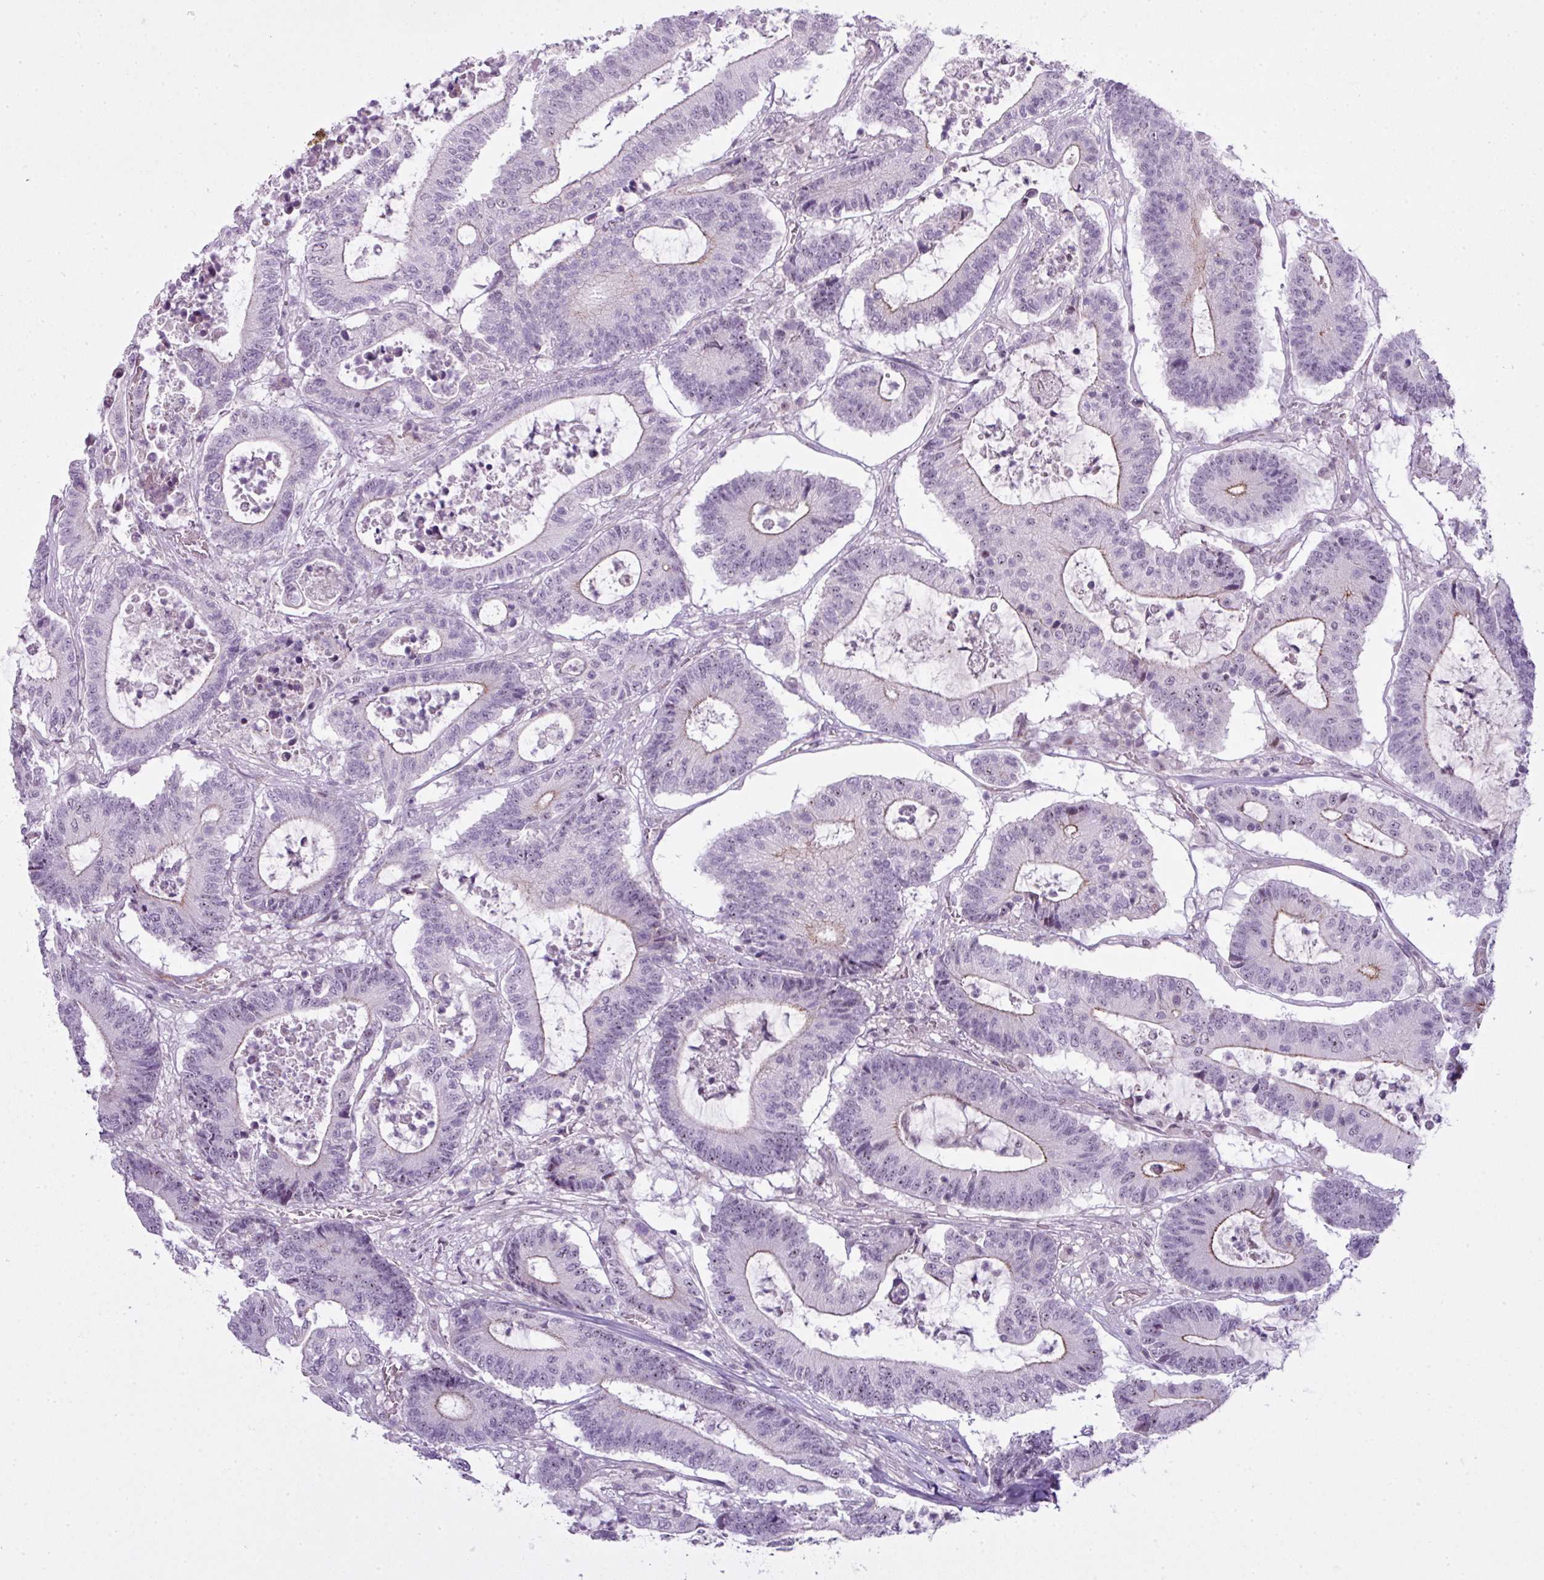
{"staining": {"intensity": "negative", "quantity": "none", "location": "none"}, "tissue": "colorectal cancer", "cell_type": "Tumor cells", "image_type": "cancer", "snomed": [{"axis": "morphology", "description": "Adenocarcinoma, NOS"}, {"axis": "topography", "description": "Colon"}], "caption": "This is a micrograph of IHC staining of colorectal adenocarcinoma, which shows no staining in tumor cells.", "gene": "ZNF688", "patient": {"sex": "female", "age": 84}}